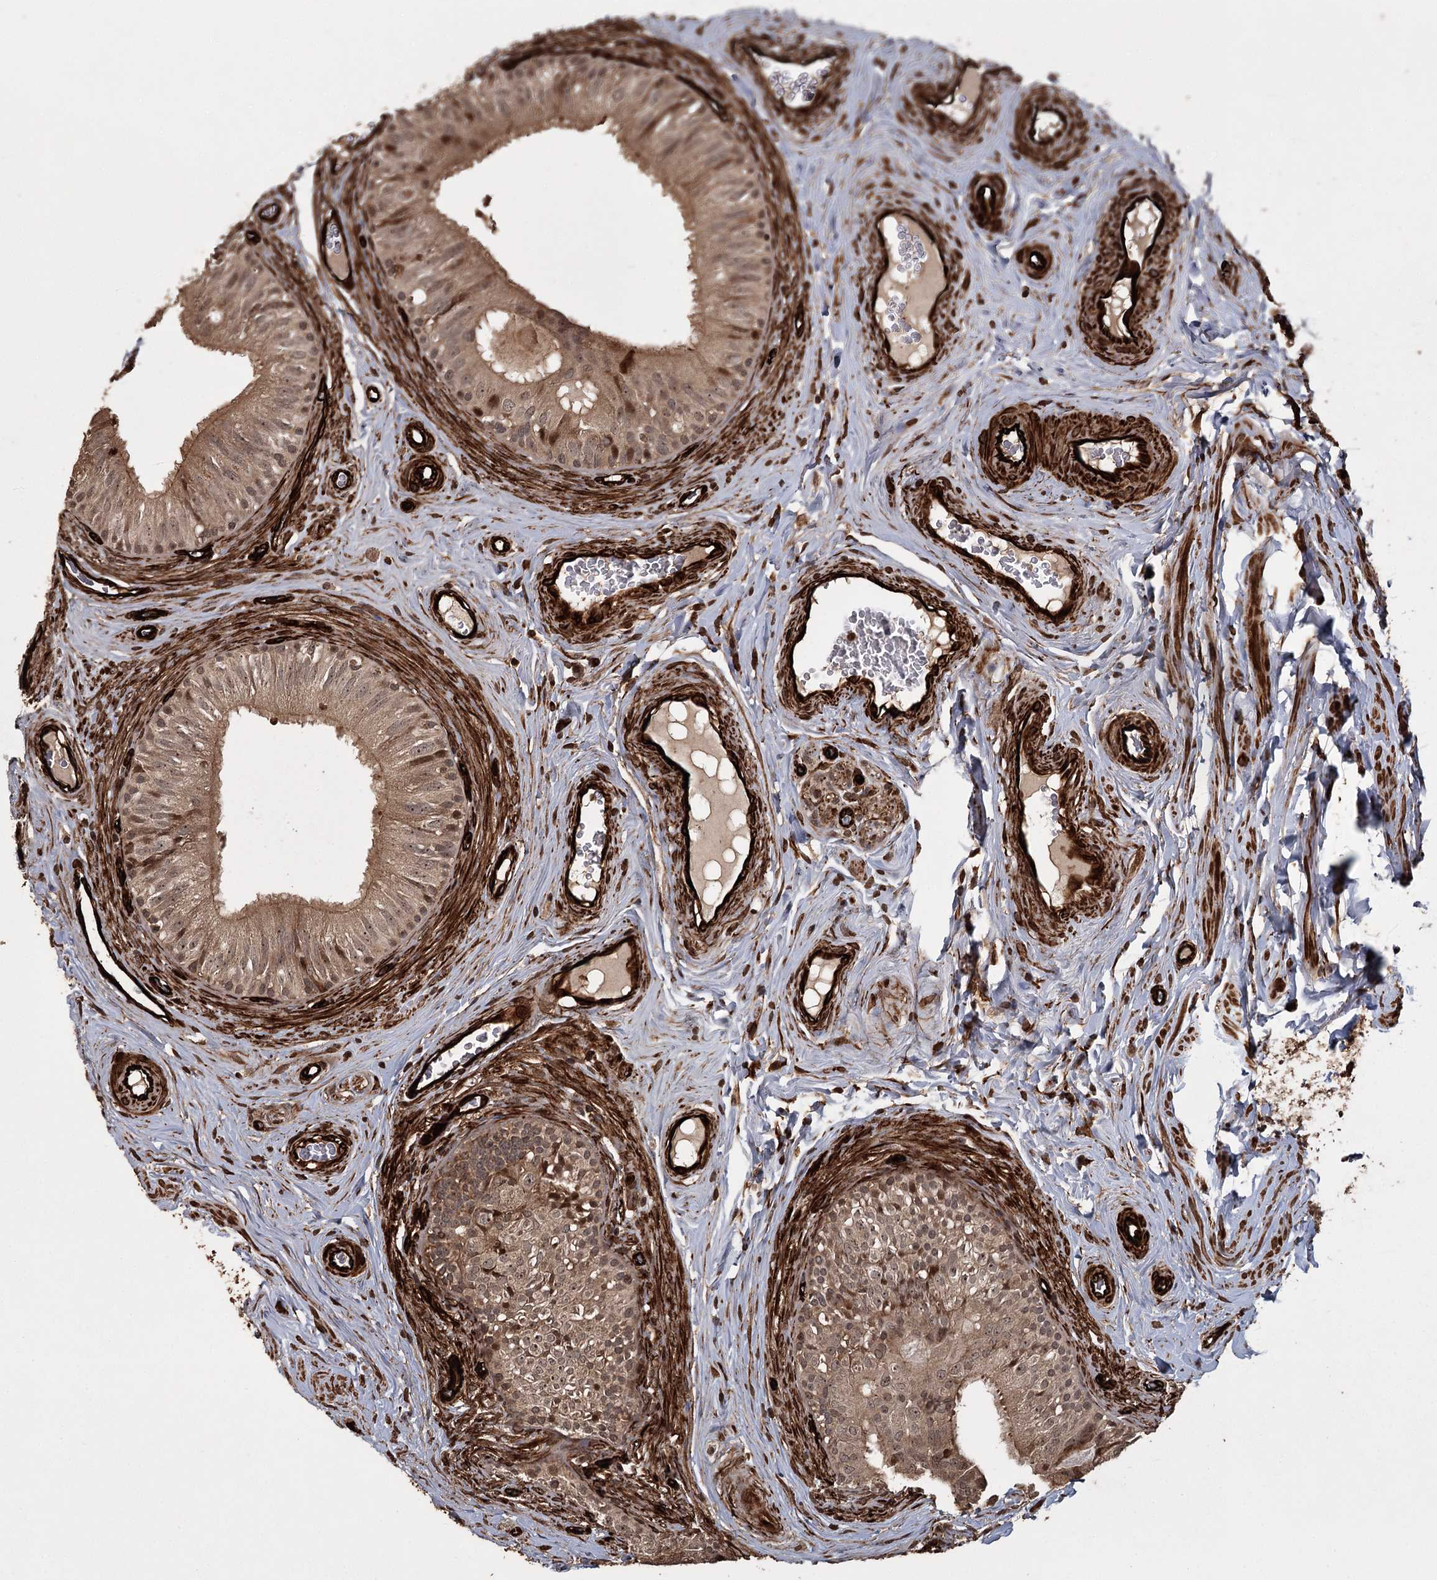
{"staining": {"intensity": "moderate", "quantity": ">75%", "location": "cytoplasmic/membranous,nuclear"}, "tissue": "epididymis", "cell_type": "Glandular cells", "image_type": "normal", "snomed": [{"axis": "morphology", "description": "Normal tissue, NOS"}, {"axis": "topography", "description": "Epididymis"}], "caption": "Glandular cells display medium levels of moderate cytoplasmic/membranous,nuclear expression in about >75% of cells in normal epididymis.", "gene": "RPAP3", "patient": {"sex": "male", "age": 46}}